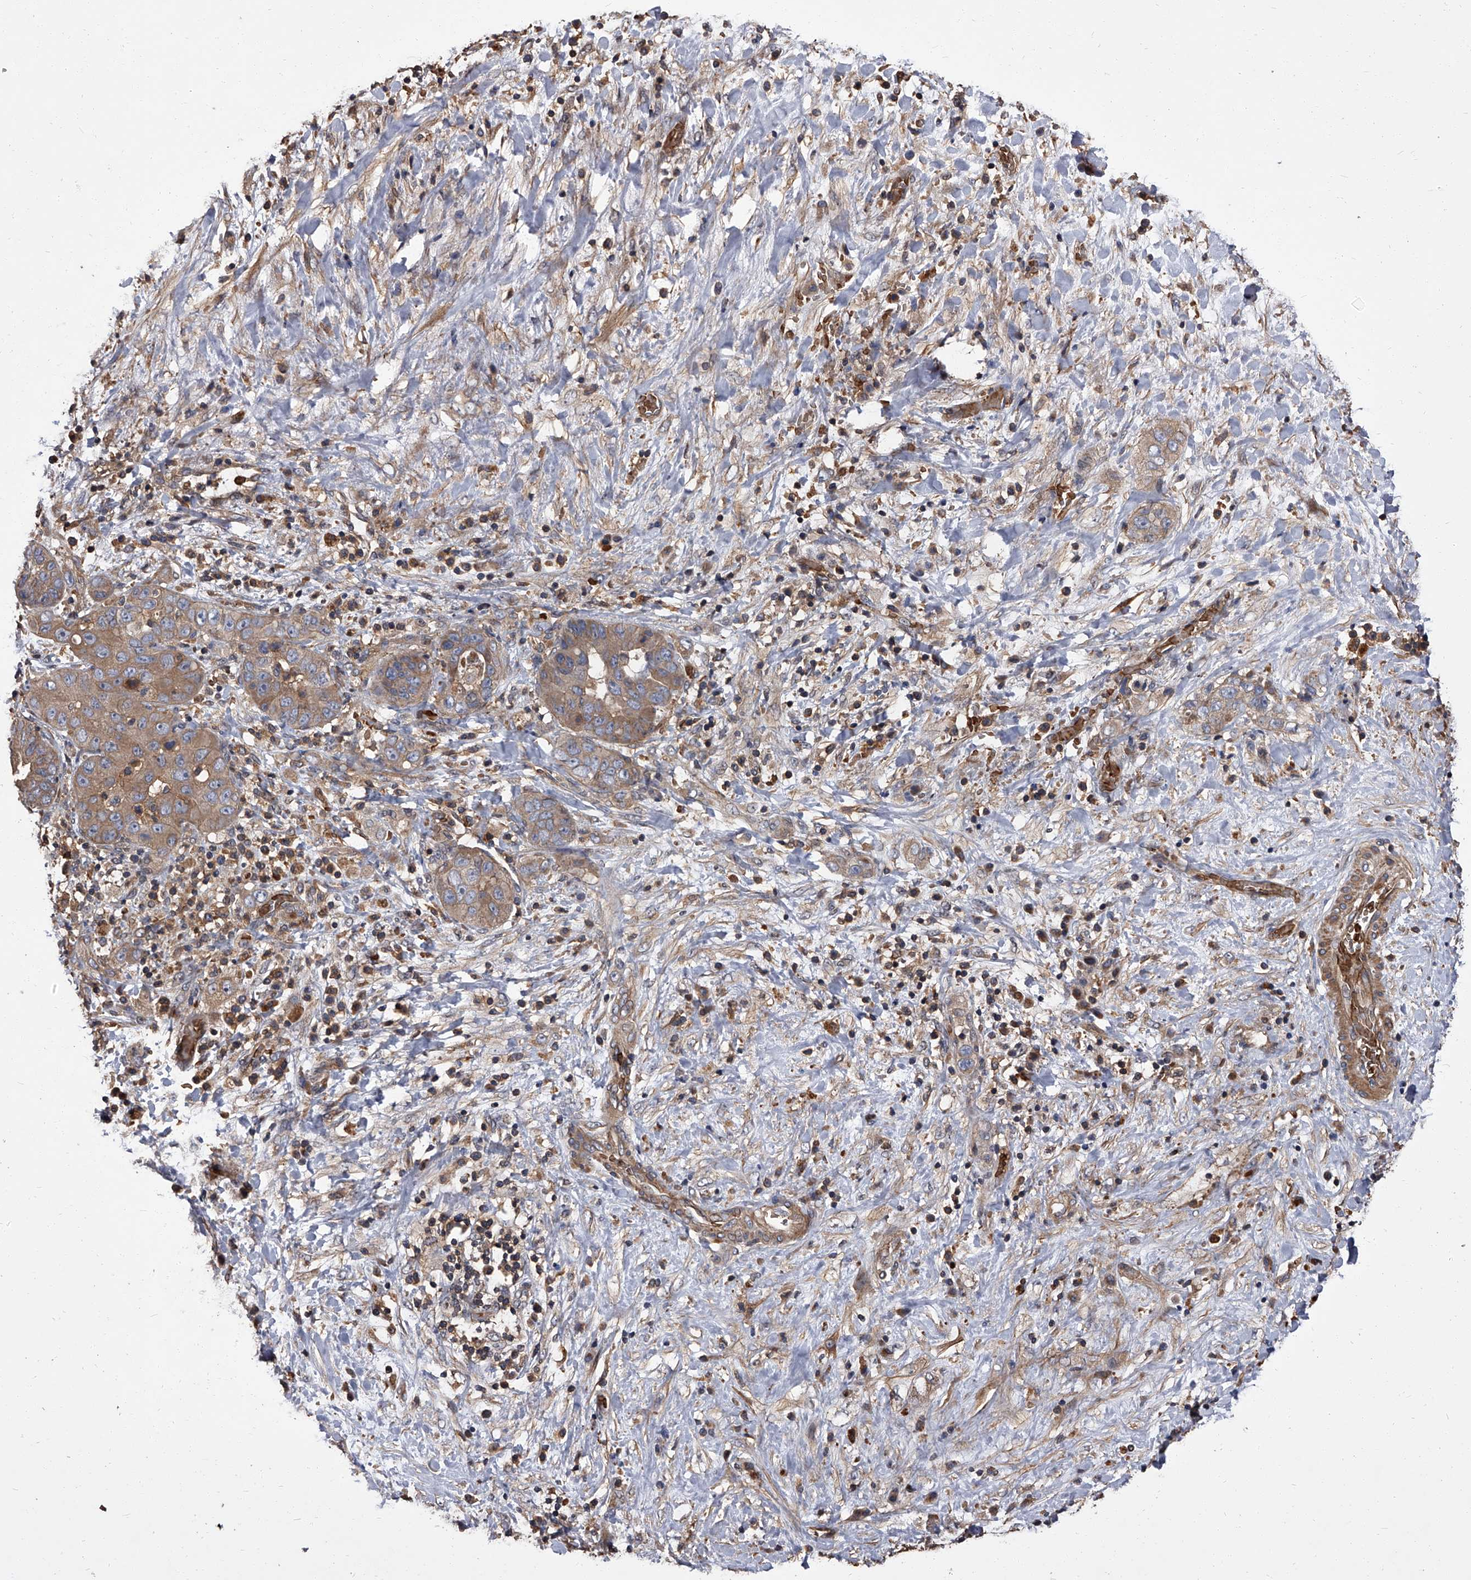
{"staining": {"intensity": "moderate", "quantity": "25%-75%", "location": "cytoplasmic/membranous"}, "tissue": "liver cancer", "cell_type": "Tumor cells", "image_type": "cancer", "snomed": [{"axis": "morphology", "description": "Cholangiocarcinoma"}, {"axis": "topography", "description": "Liver"}], "caption": "Immunohistochemical staining of liver cholangiocarcinoma reveals moderate cytoplasmic/membranous protein expression in about 25%-75% of tumor cells.", "gene": "STK36", "patient": {"sex": "female", "age": 52}}